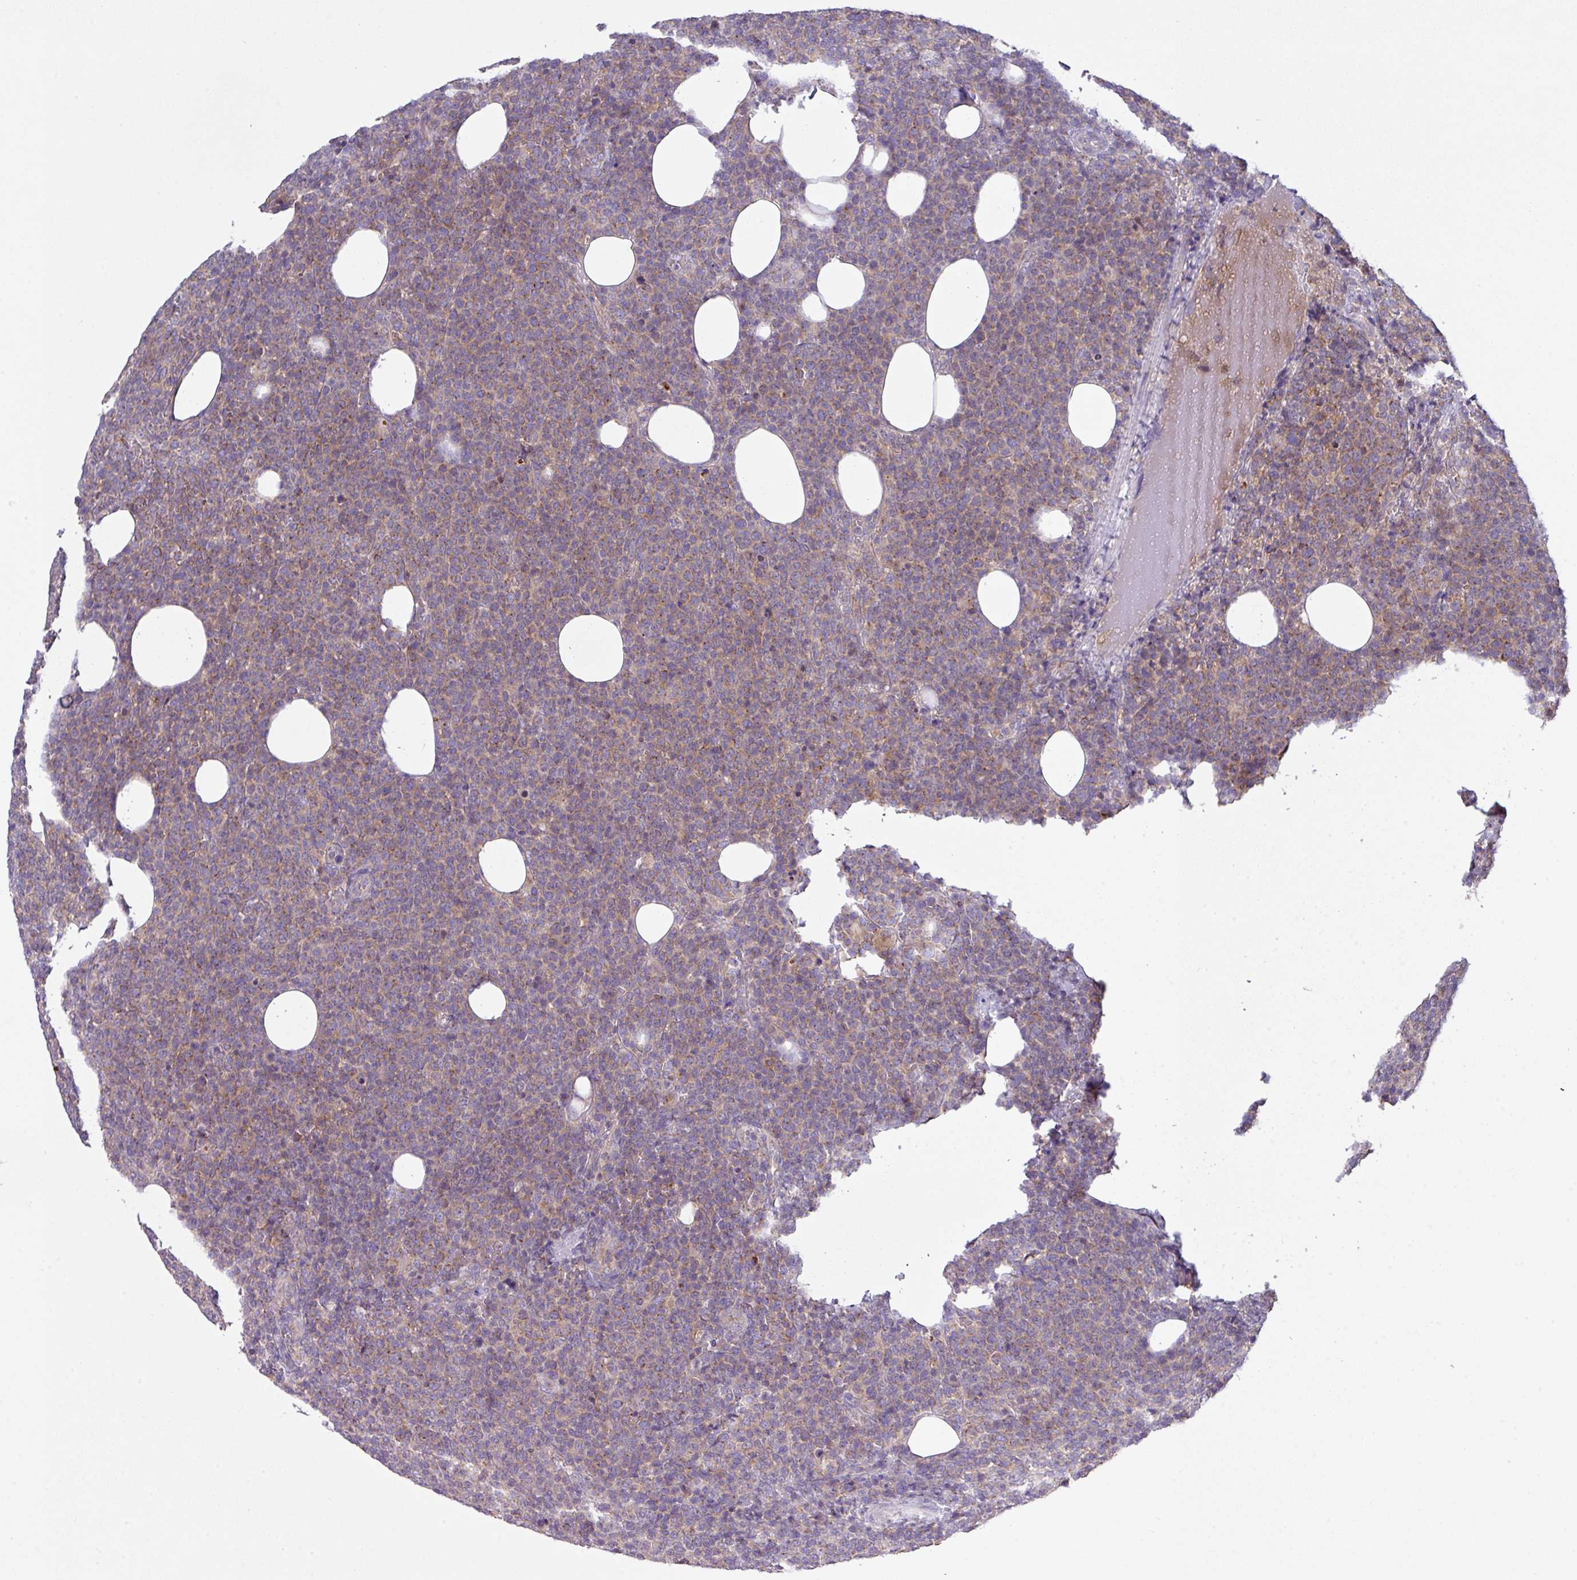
{"staining": {"intensity": "weak", "quantity": ">75%", "location": "cytoplasmic/membranous"}, "tissue": "lymphoma", "cell_type": "Tumor cells", "image_type": "cancer", "snomed": [{"axis": "morphology", "description": "Malignant lymphoma, non-Hodgkin's type, High grade"}, {"axis": "topography", "description": "Lymph node"}], "caption": "Immunohistochemical staining of malignant lymphoma, non-Hodgkin's type (high-grade) displays low levels of weak cytoplasmic/membranous protein staining in about >75% of tumor cells. (Brightfield microscopy of DAB IHC at high magnification).", "gene": "VTI1A", "patient": {"sex": "male", "age": 61}}